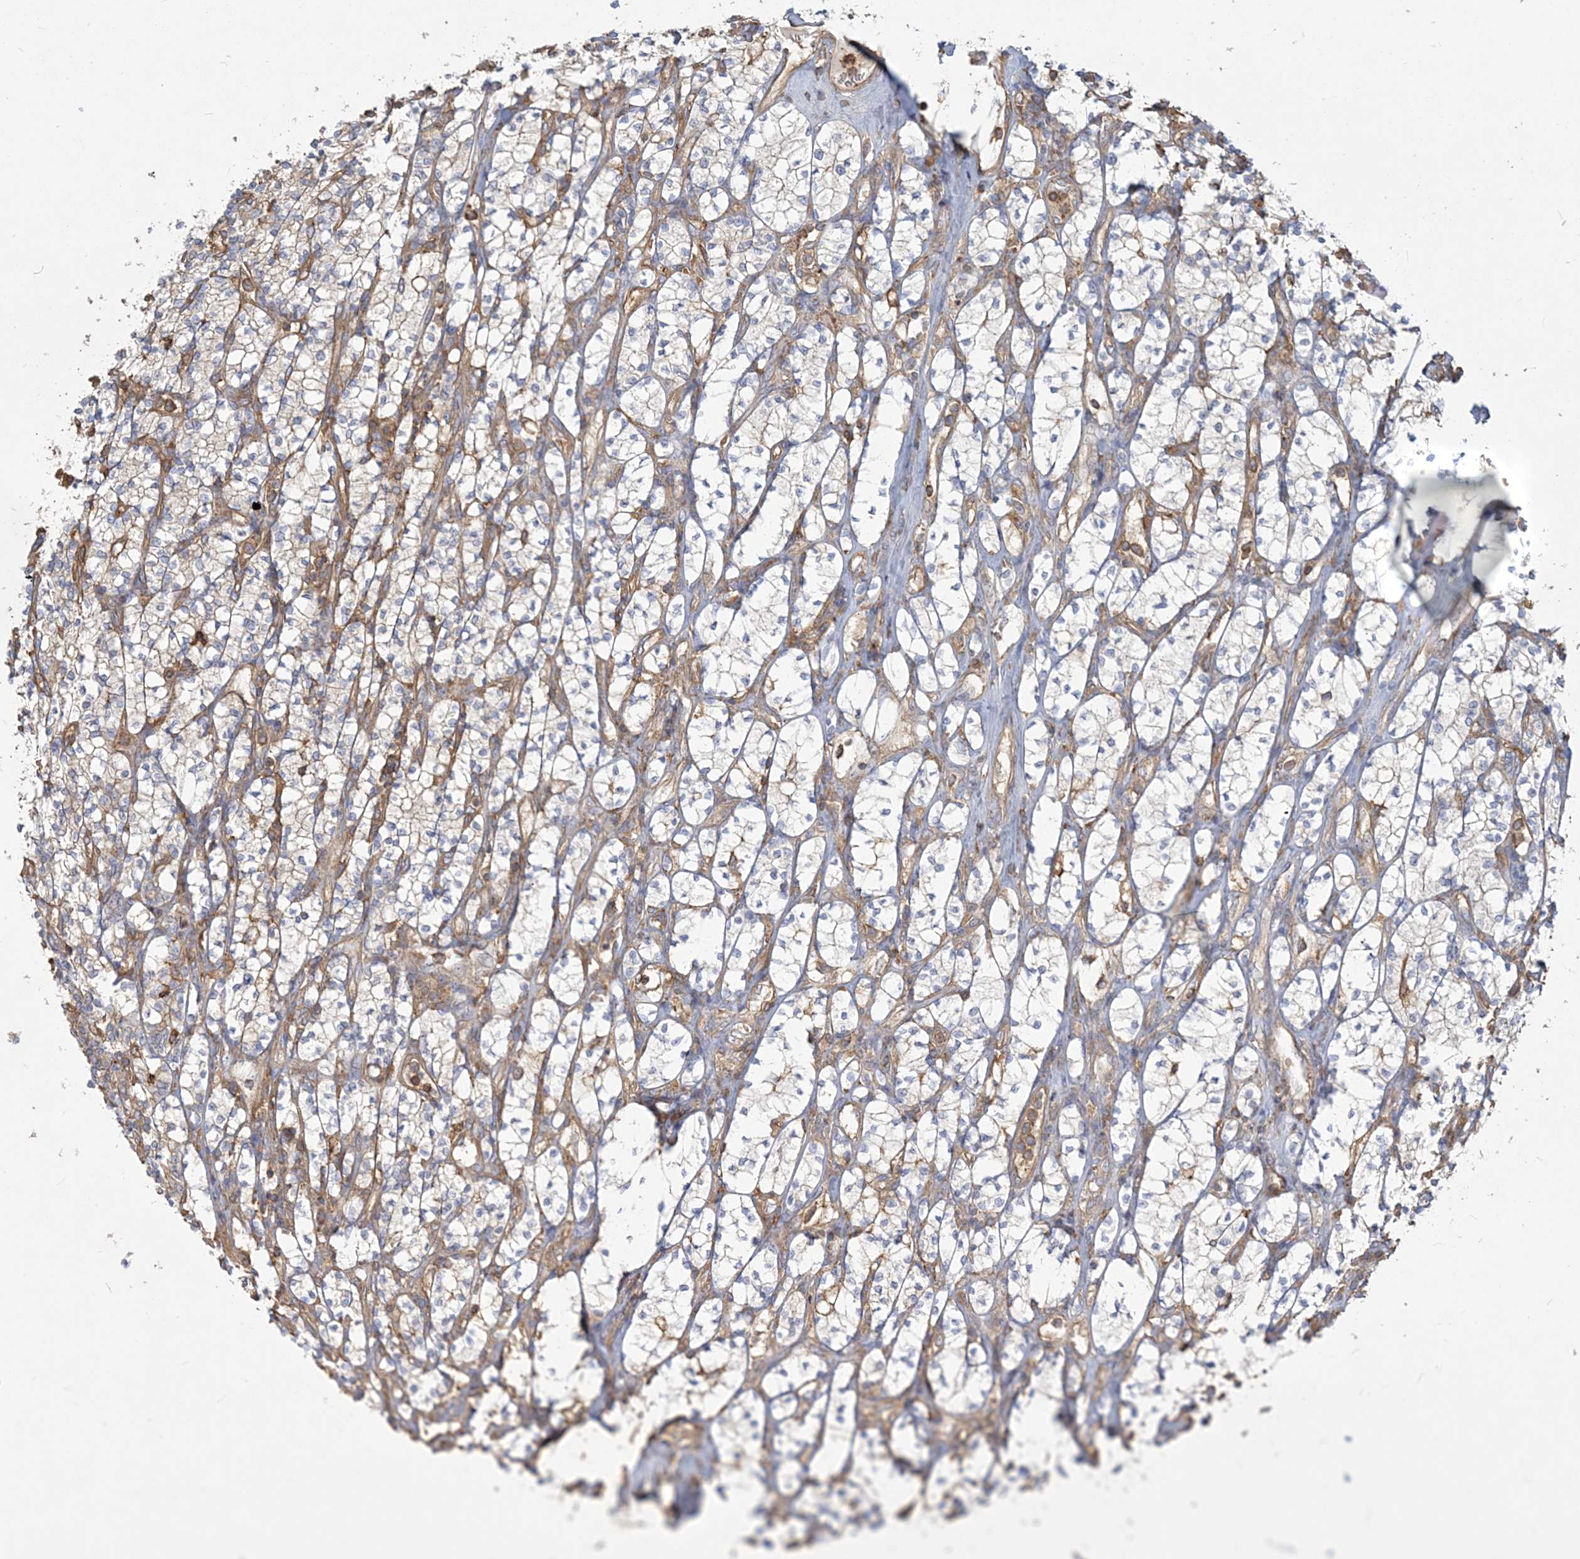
{"staining": {"intensity": "negative", "quantity": "none", "location": "none"}, "tissue": "renal cancer", "cell_type": "Tumor cells", "image_type": "cancer", "snomed": [{"axis": "morphology", "description": "Adenocarcinoma, NOS"}, {"axis": "topography", "description": "Kidney"}], "caption": "An IHC histopathology image of renal cancer (adenocarcinoma) is shown. There is no staining in tumor cells of renal cancer (adenocarcinoma).", "gene": "ANKS1A", "patient": {"sex": "male", "age": 77}}